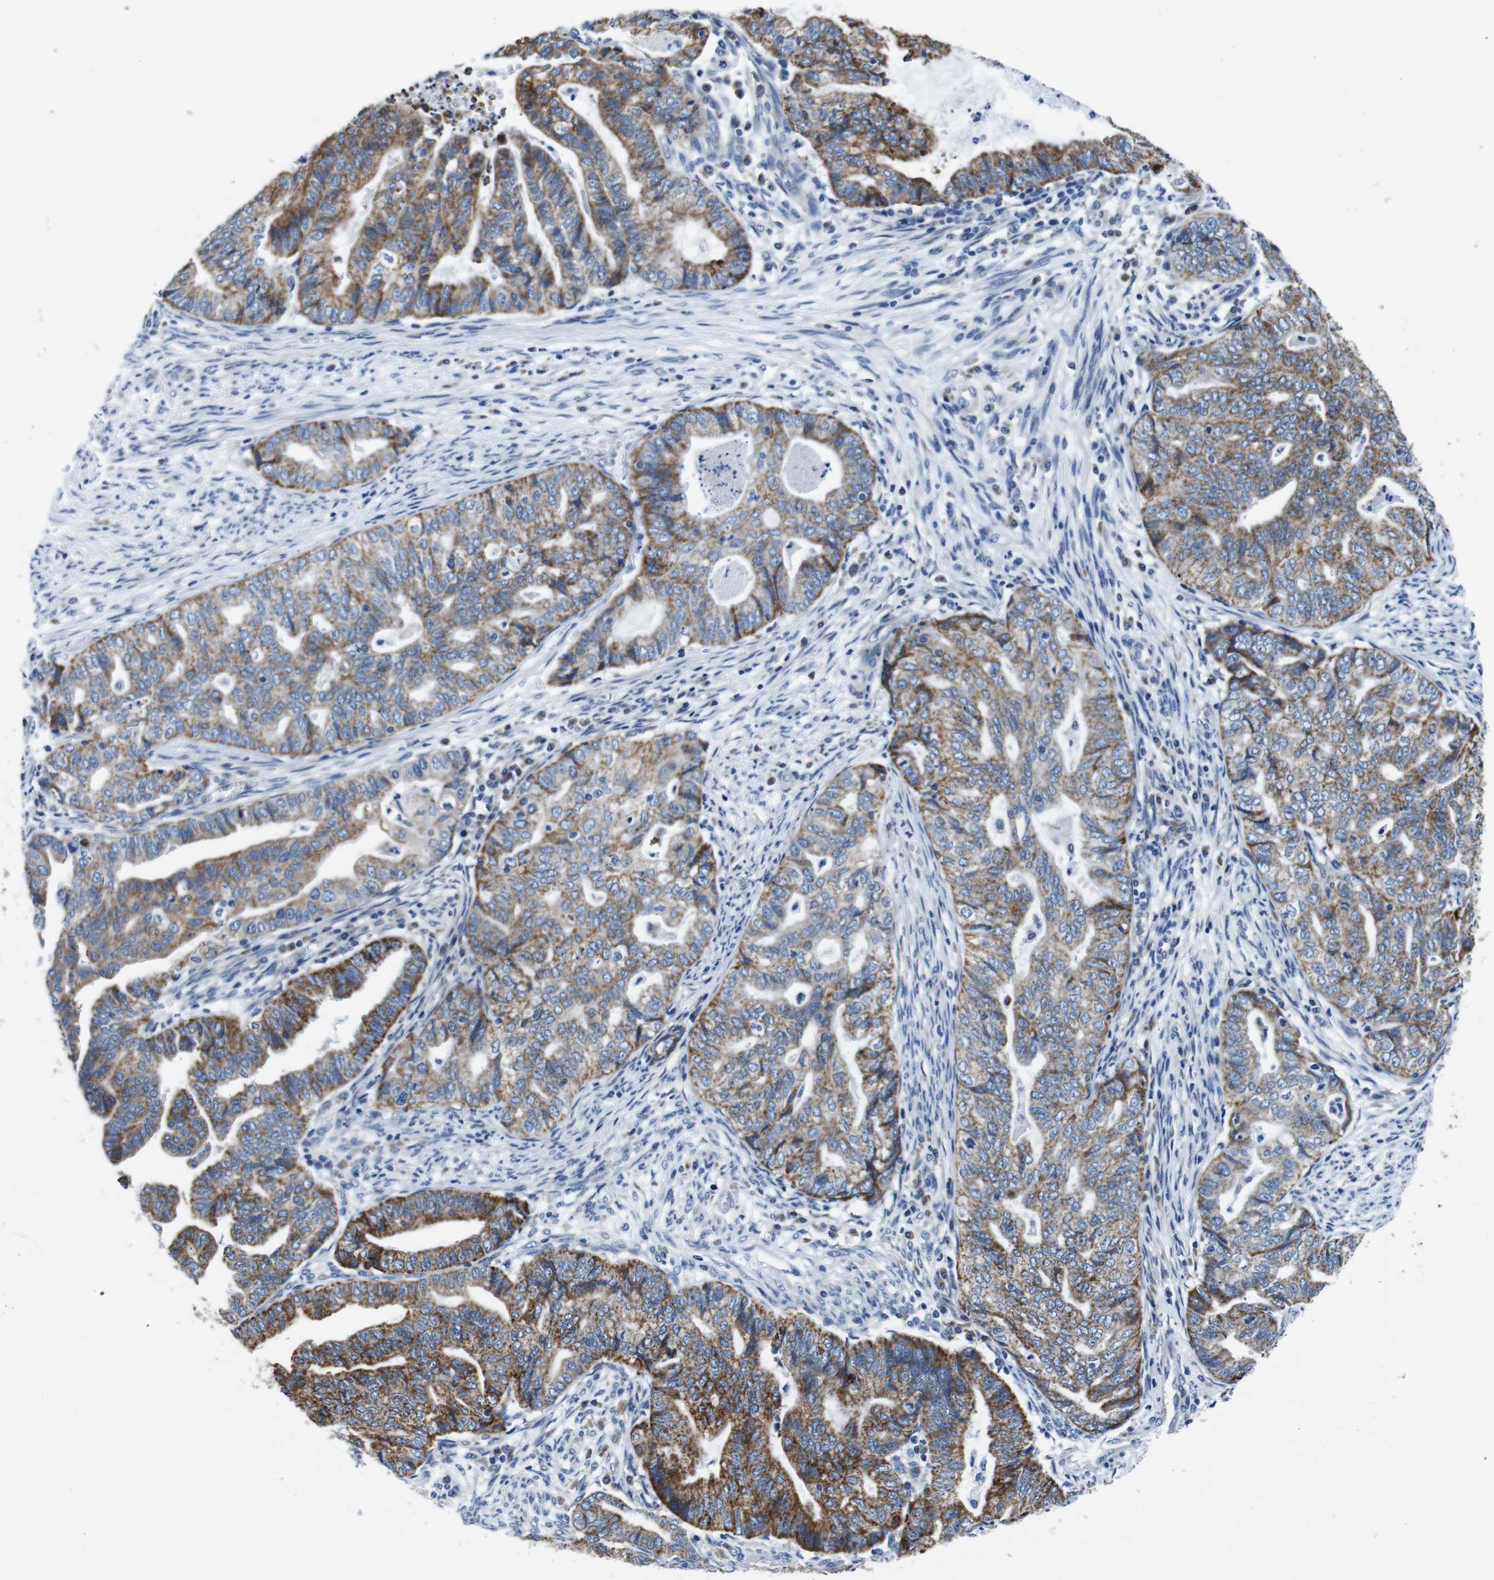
{"staining": {"intensity": "moderate", "quantity": ">75%", "location": "cytoplasmic/membranous"}, "tissue": "endometrial cancer", "cell_type": "Tumor cells", "image_type": "cancer", "snomed": [{"axis": "morphology", "description": "Adenocarcinoma, NOS"}, {"axis": "topography", "description": "Endometrium"}], "caption": "A brown stain labels moderate cytoplasmic/membranous staining of a protein in human endometrial adenocarcinoma tumor cells.", "gene": "SNX19", "patient": {"sex": "female", "age": 79}}